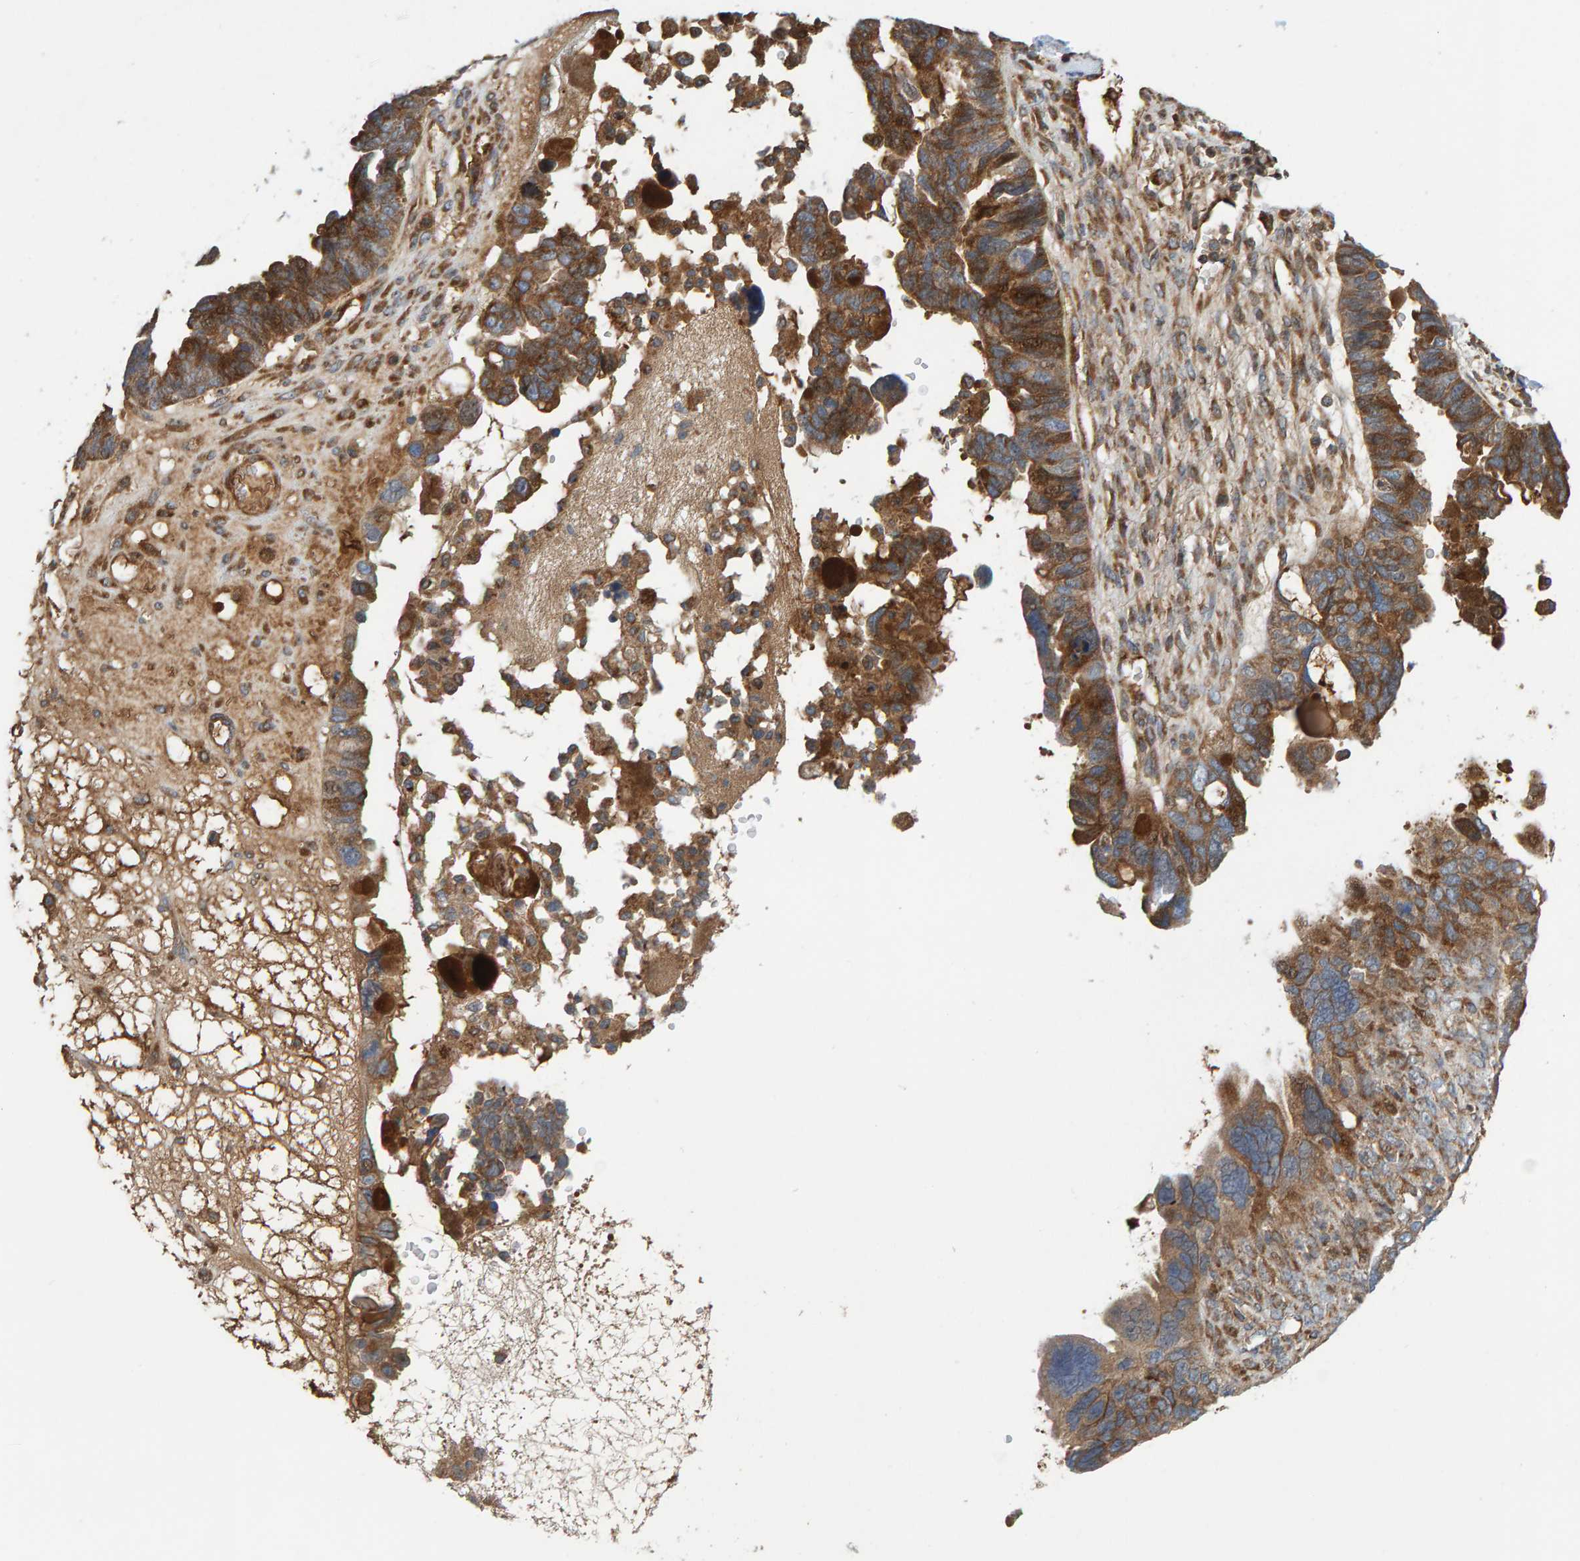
{"staining": {"intensity": "moderate", "quantity": ">75%", "location": "cytoplasmic/membranous"}, "tissue": "ovarian cancer", "cell_type": "Tumor cells", "image_type": "cancer", "snomed": [{"axis": "morphology", "description": "Cystadenocarcinoma, serous, NOS"}, {"axis": "topography", "description": "Ovary"}], "caption": "Tumor cells show moderate cytoplasmic/membranous positivity in approximately >75% of cells in ovarian serous cystadenocarcinoma.", "gene": "KIAA0753", "patient": {"sex": "female", "age": 79}}